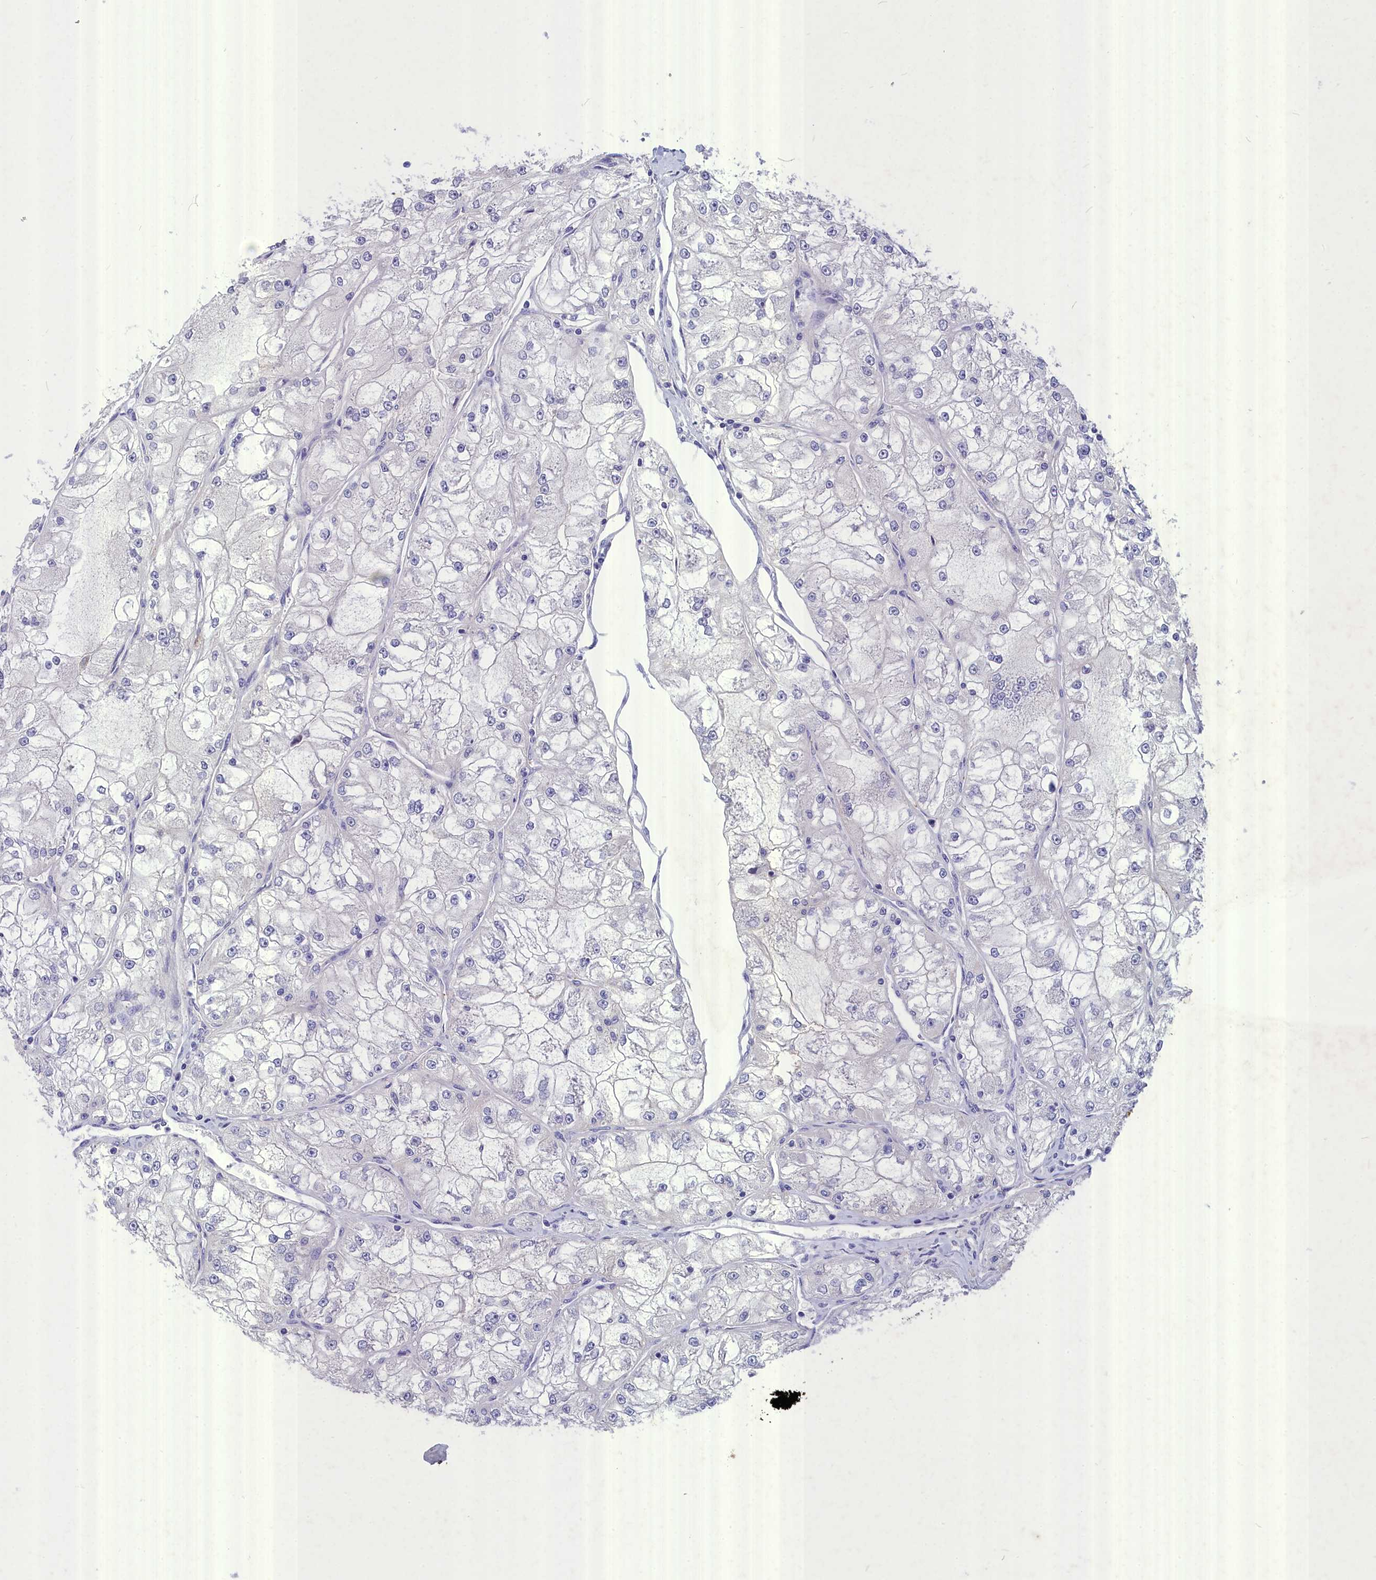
{"staining": {"intensity": "negative", "quantity": "none", "location": "none"}, "tissue": "renal cancer", "cell_type": "Tumor cells", "image_type": "cancer", "snomed": [{"axis": "morphology", "description": "Adenocarcinoma, NOS"}, {"axis": "topography", "description": "Kidney"}], "caption": "The immunohistochemistry (IHC) photomicrograph has no significant staining in tumor cells of renal adenocarcinoma tissue.", "gene": "DEFB119", "patient": {"sex": "female", "age": 72}}